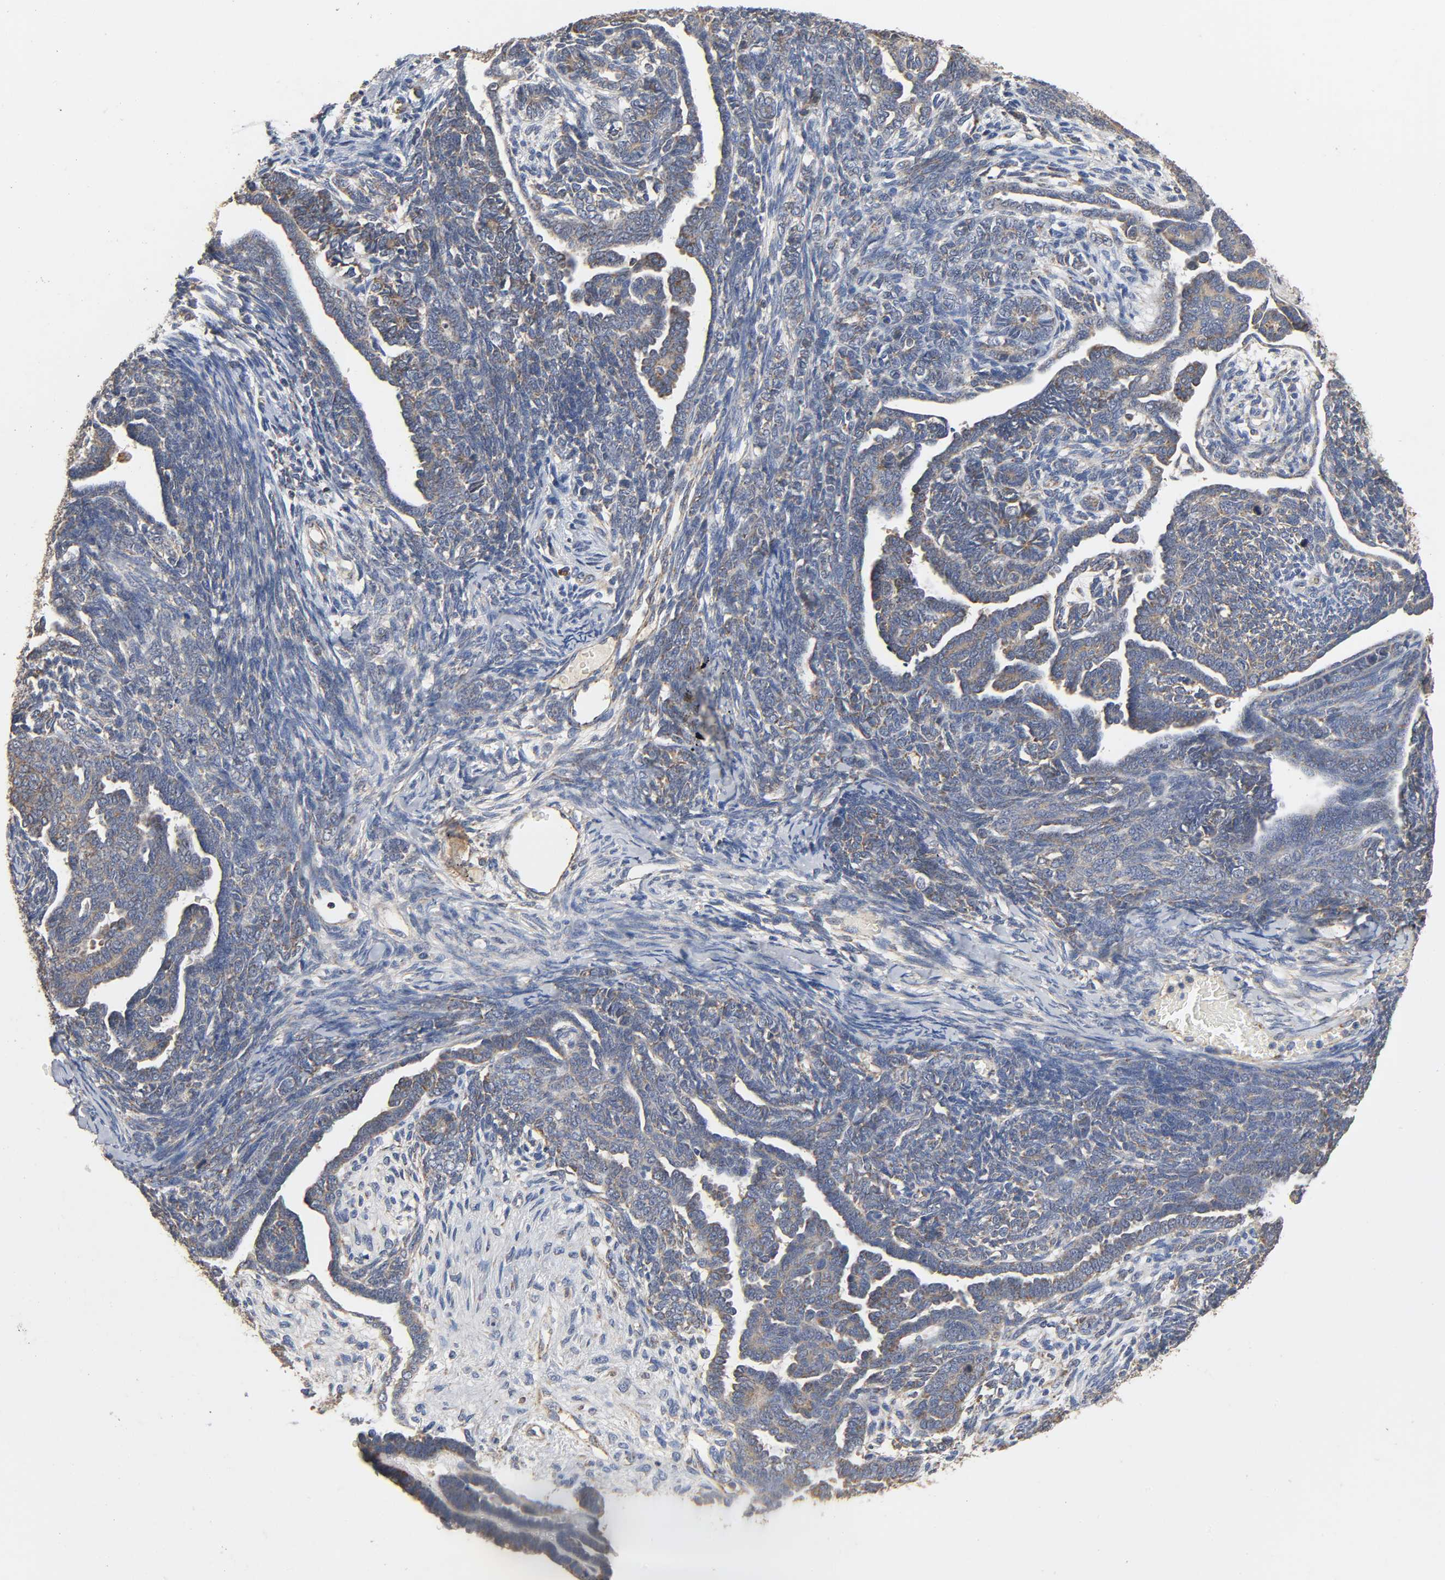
{"staining": {"intensity": "weak", "quantity": "<25%", "location": "cytoplasmic/membranous"}, "tissue": "endometrial cancer", "cell_type": "Tumor cells", "image_type": "cancer", "snomed": [{"axis": "morphology", "description": "Neoplasm, malignant, NOS"}, {"axis": "topography", "description": "Endometrium"}], "caption": "Immunohistochemistry (IHC) micrograph of neoplastic tissue: endometrial malignant neoplasm stained with DAB exhibits no significant protein positivity in tumor cells.", "gene": "NDUFS3", "patient": {"sex": "female", "age": 74}}